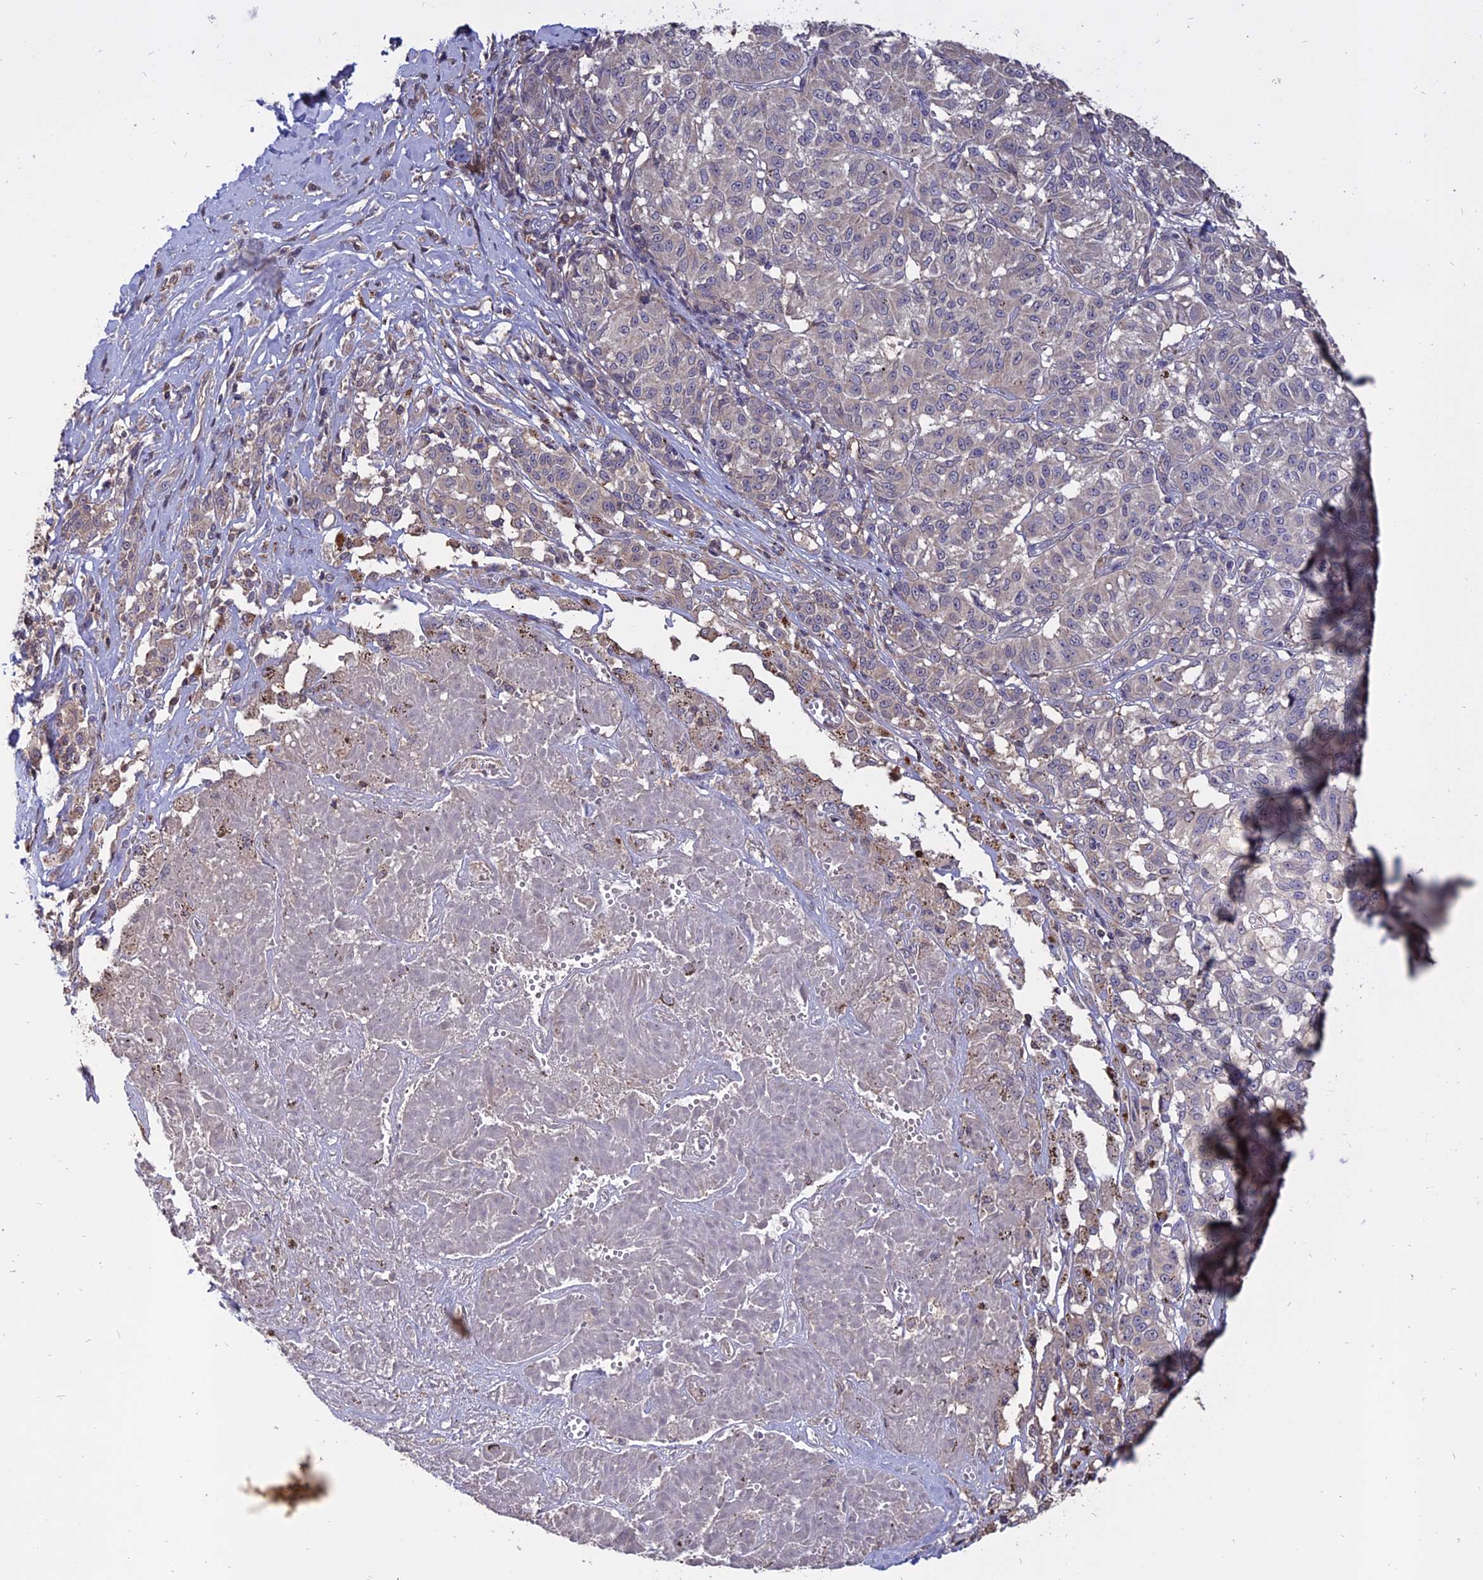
{"staining": {"intensity": "negative", "quantity": "none", "location": "none"}, "tissue": "melanoma", "cell_type": "Tumor cells", "image_type": "cancer", "snomed": [{"axis": "morphology", "description": "Malignant melanoma, NOS"}, {"axis": "topography", "description": "Skin"}], "caption": "IHC photomicrograph of human melanoma stained for a protein (brown), which shows no expression in tumor cells.", "gene": "CARMIL2", "patient": {"sex": "female", "age": 72}}